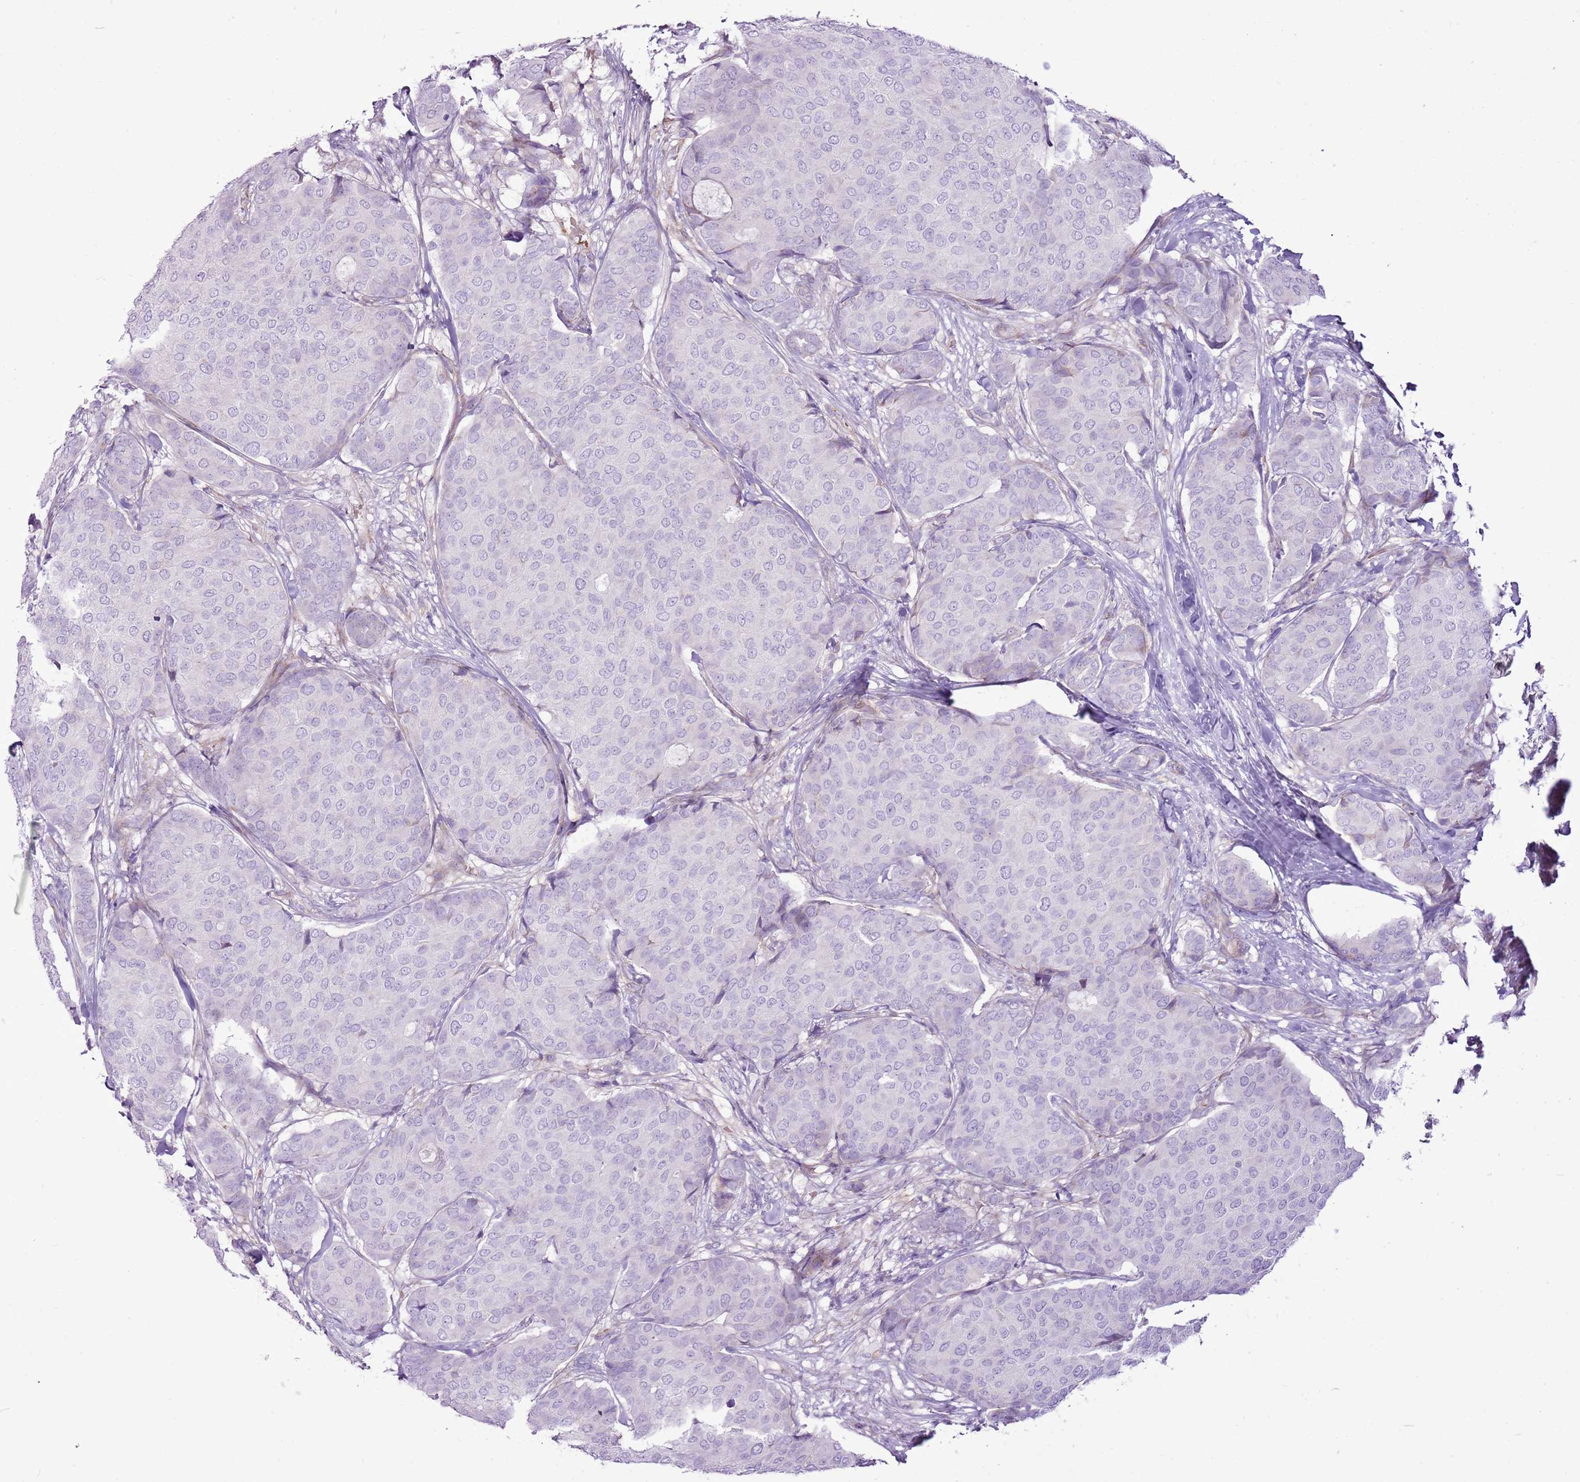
{"staining": {"intensity": "negative", "quantity": "none", "location": "none"}, "tissue": "breast cancer", "cell_type": "Tumor cells", "image_type": "cancer", "snomed": [{"axis": "morphology", "description": "Duct carcinoma"}, {"axis": "topography", "description": "Breast"}], "caption": "IHC image of human breast cancer stained for a protein (brown), which displays no positivity in tumor cells.", "gene": "CHAC2", "patient": {"sex": "female", "age": 75}}